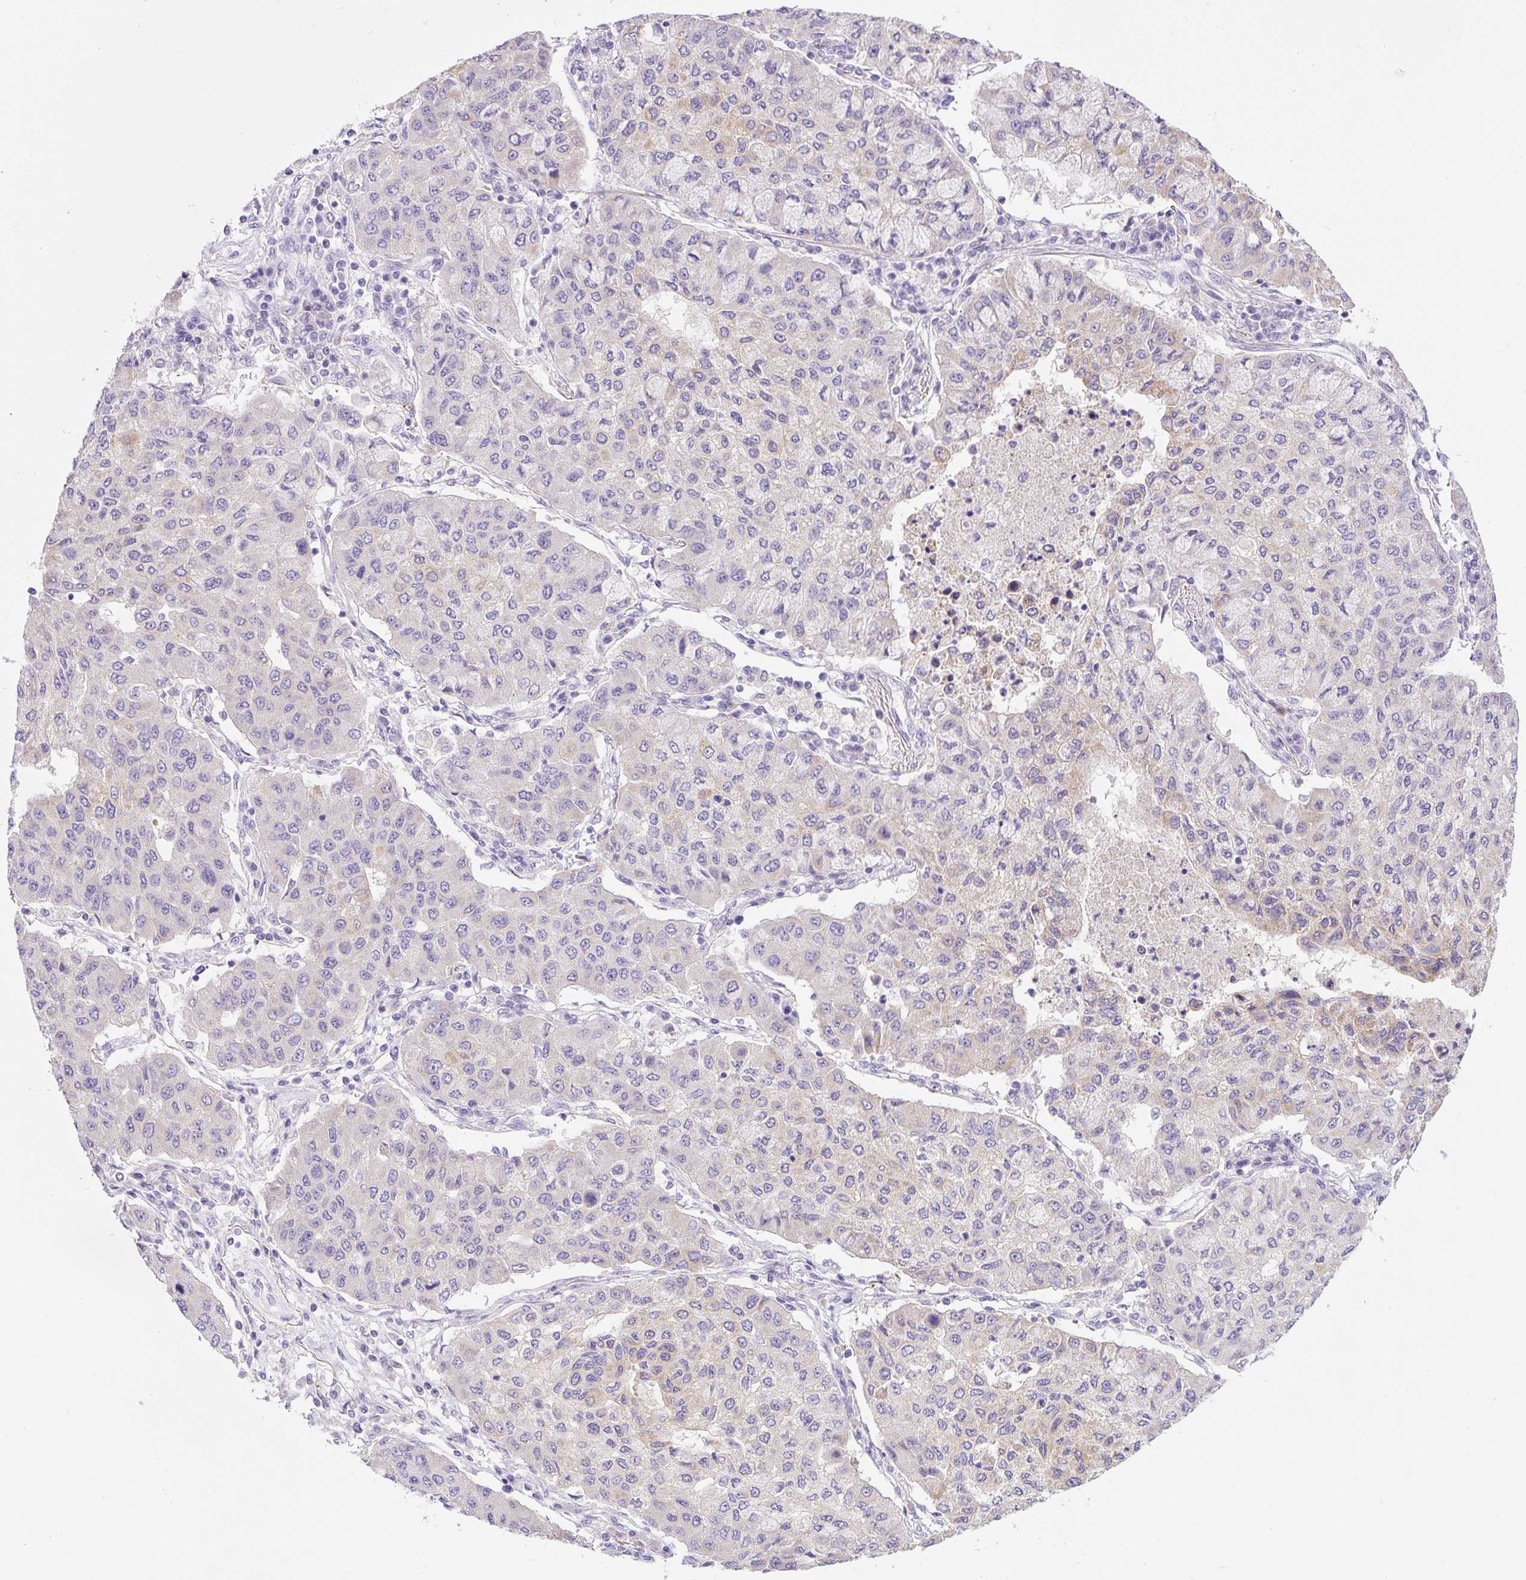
{"staining": {"intensity": "weak", "quantity": "<25%", "location": "cytoplasmic/membranous"}, "tissue": "lung cancer", "cell_type": "Tumor cells", "image_type": "cancer", "snomed": [{"axis": "morphology", "description": "Squamous cell carcinoma, NOS"}, {"axis": "topography", "description": "Lung"}], "caption": "An immunohistochemistry (IHC) photomicrograph of lung squamous cell carcinoma is shown. There is no staining in tumor cells of lung squamous cell carcinoma.", "gene": "NDST3", "patient": {"sex": "male", "age": 74}}